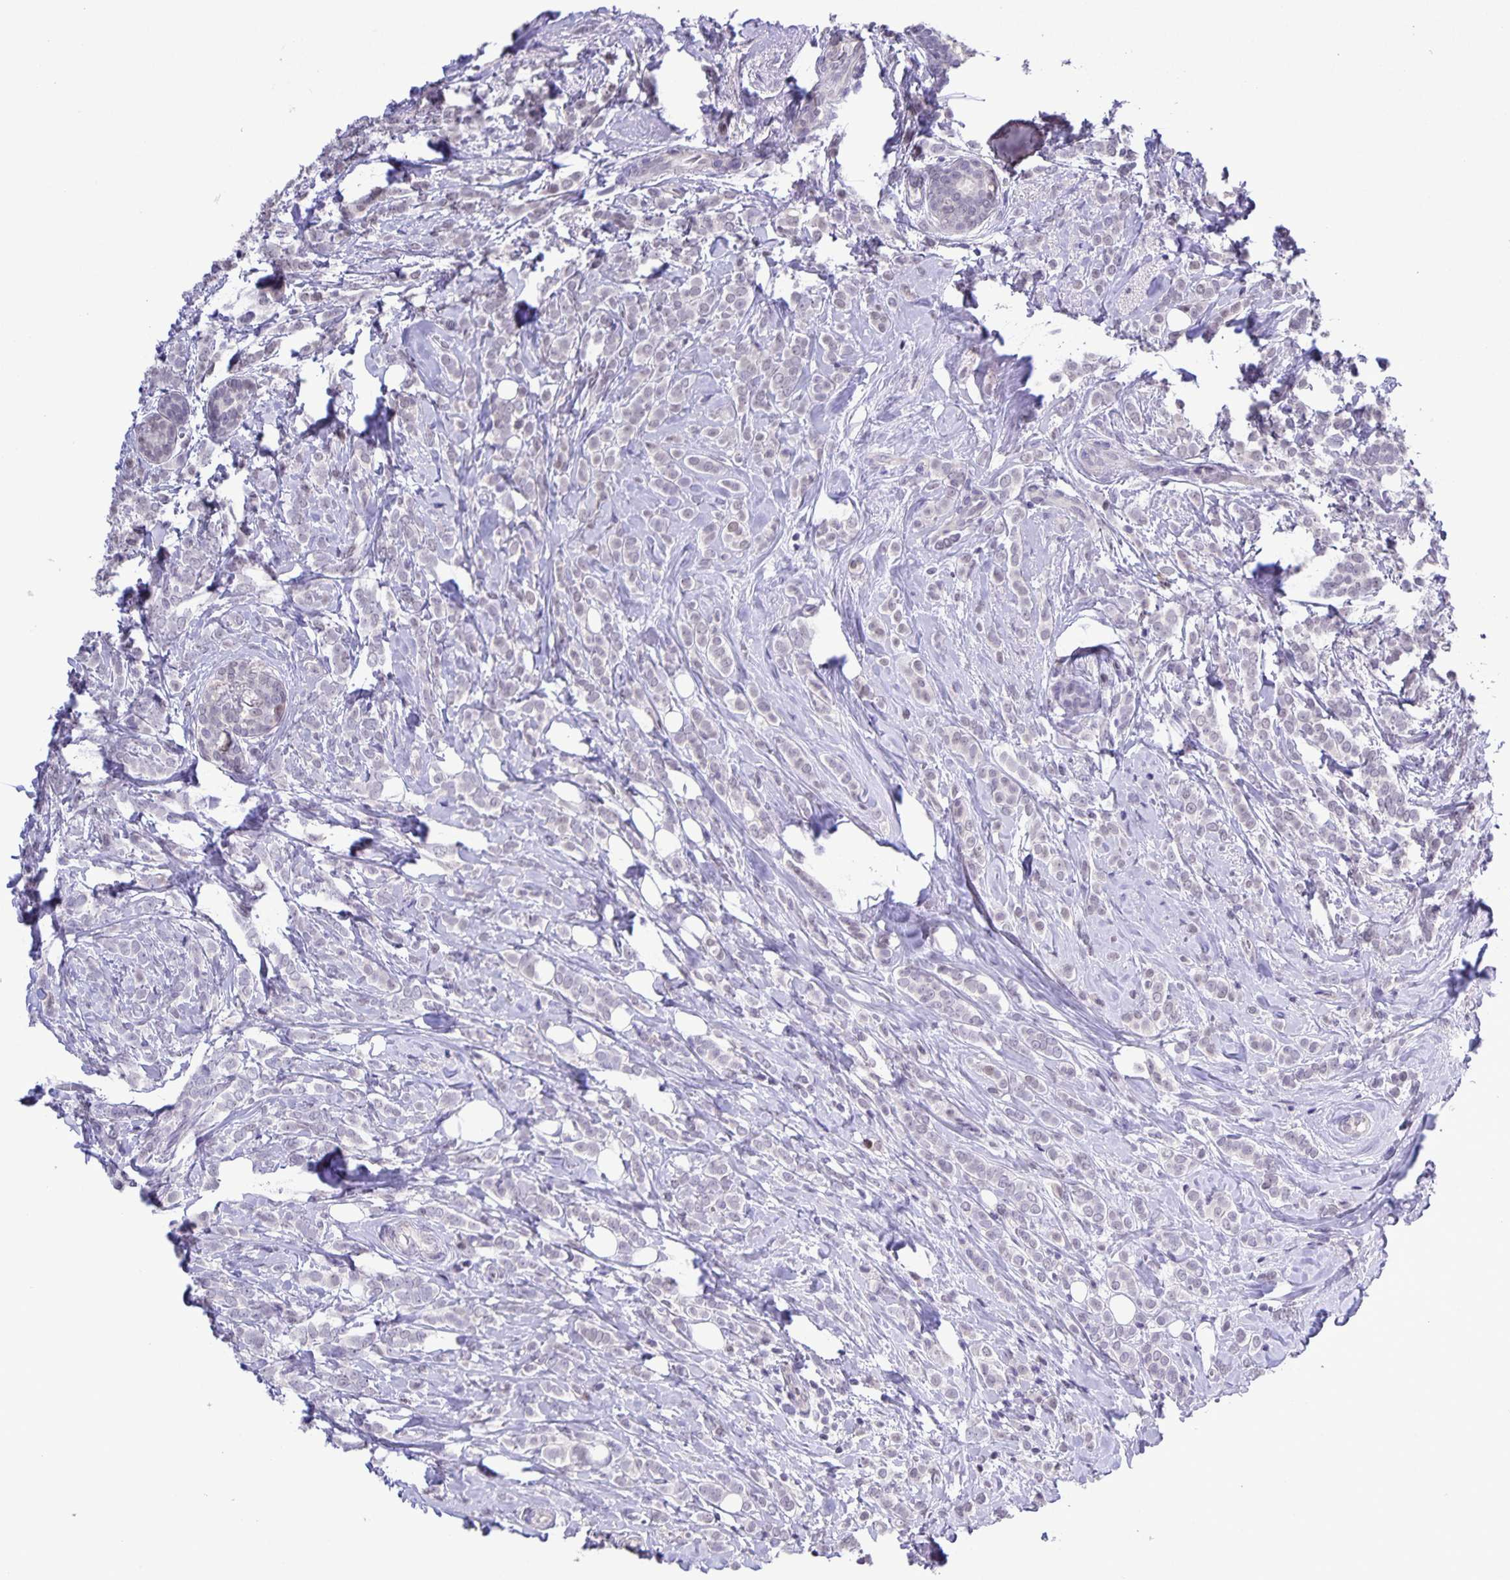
{"staining": {"intensity": "negative", "quantity": "none", "location": "none"}, "tissue": "breast cancer", "cell_type": "Tumor cells", "image_type": "cancer", "snomed": [{"axis": "morphology", "description": "Lobular carcinoma"}, {"axis": "topography", "description": "Breast"}], "caption": "This is a histopathology image of IHC staining of lobular carcinoma (breast), which shows no staining in tumor cells.", "gene": "ONECUT2", "patient": {"sex": "female", "age": 49}}